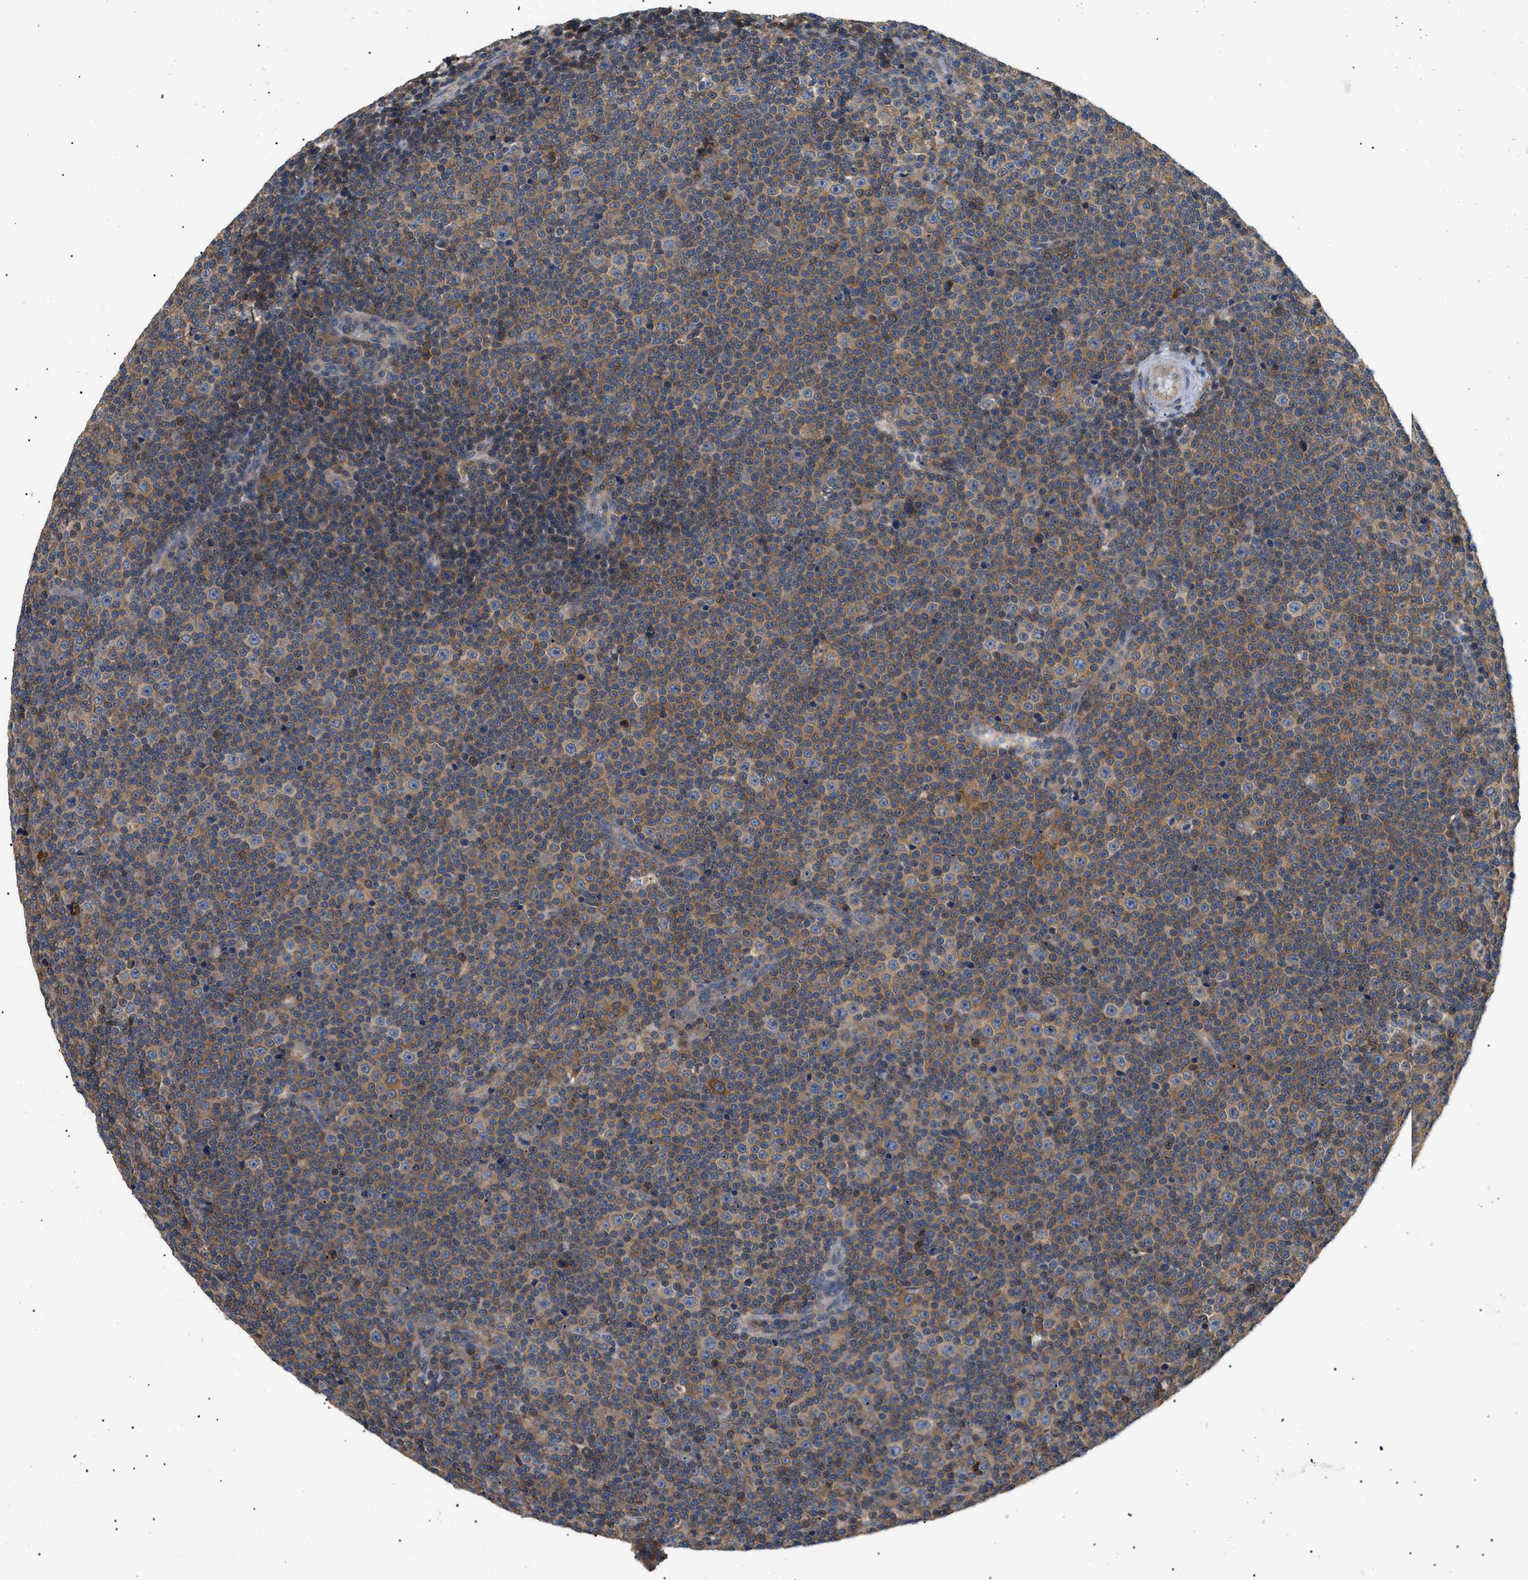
{"staining": {"intensity": "moderate", "quantity": "<25%", "location": "cytoplasmic/membranous"}, "tissue": "lymphoma", "cell_type": "Tumor cells", "image_type": "cancer", "snomed": [{"axis": "morphology", "description": "Malignant lymphoma, non-Hodgkin's type, Low grade"}, {"axis": "topography", "description": "Lymph node"}], "caption": "A brown stain labels moderate cytoplasmic/membranous expression of a protein in low-grade malignant lymphoma, non-Hodgkin's type tumor cells.", "gene": "PPM1B", "patient": {"sex": "female", "age": 67}}